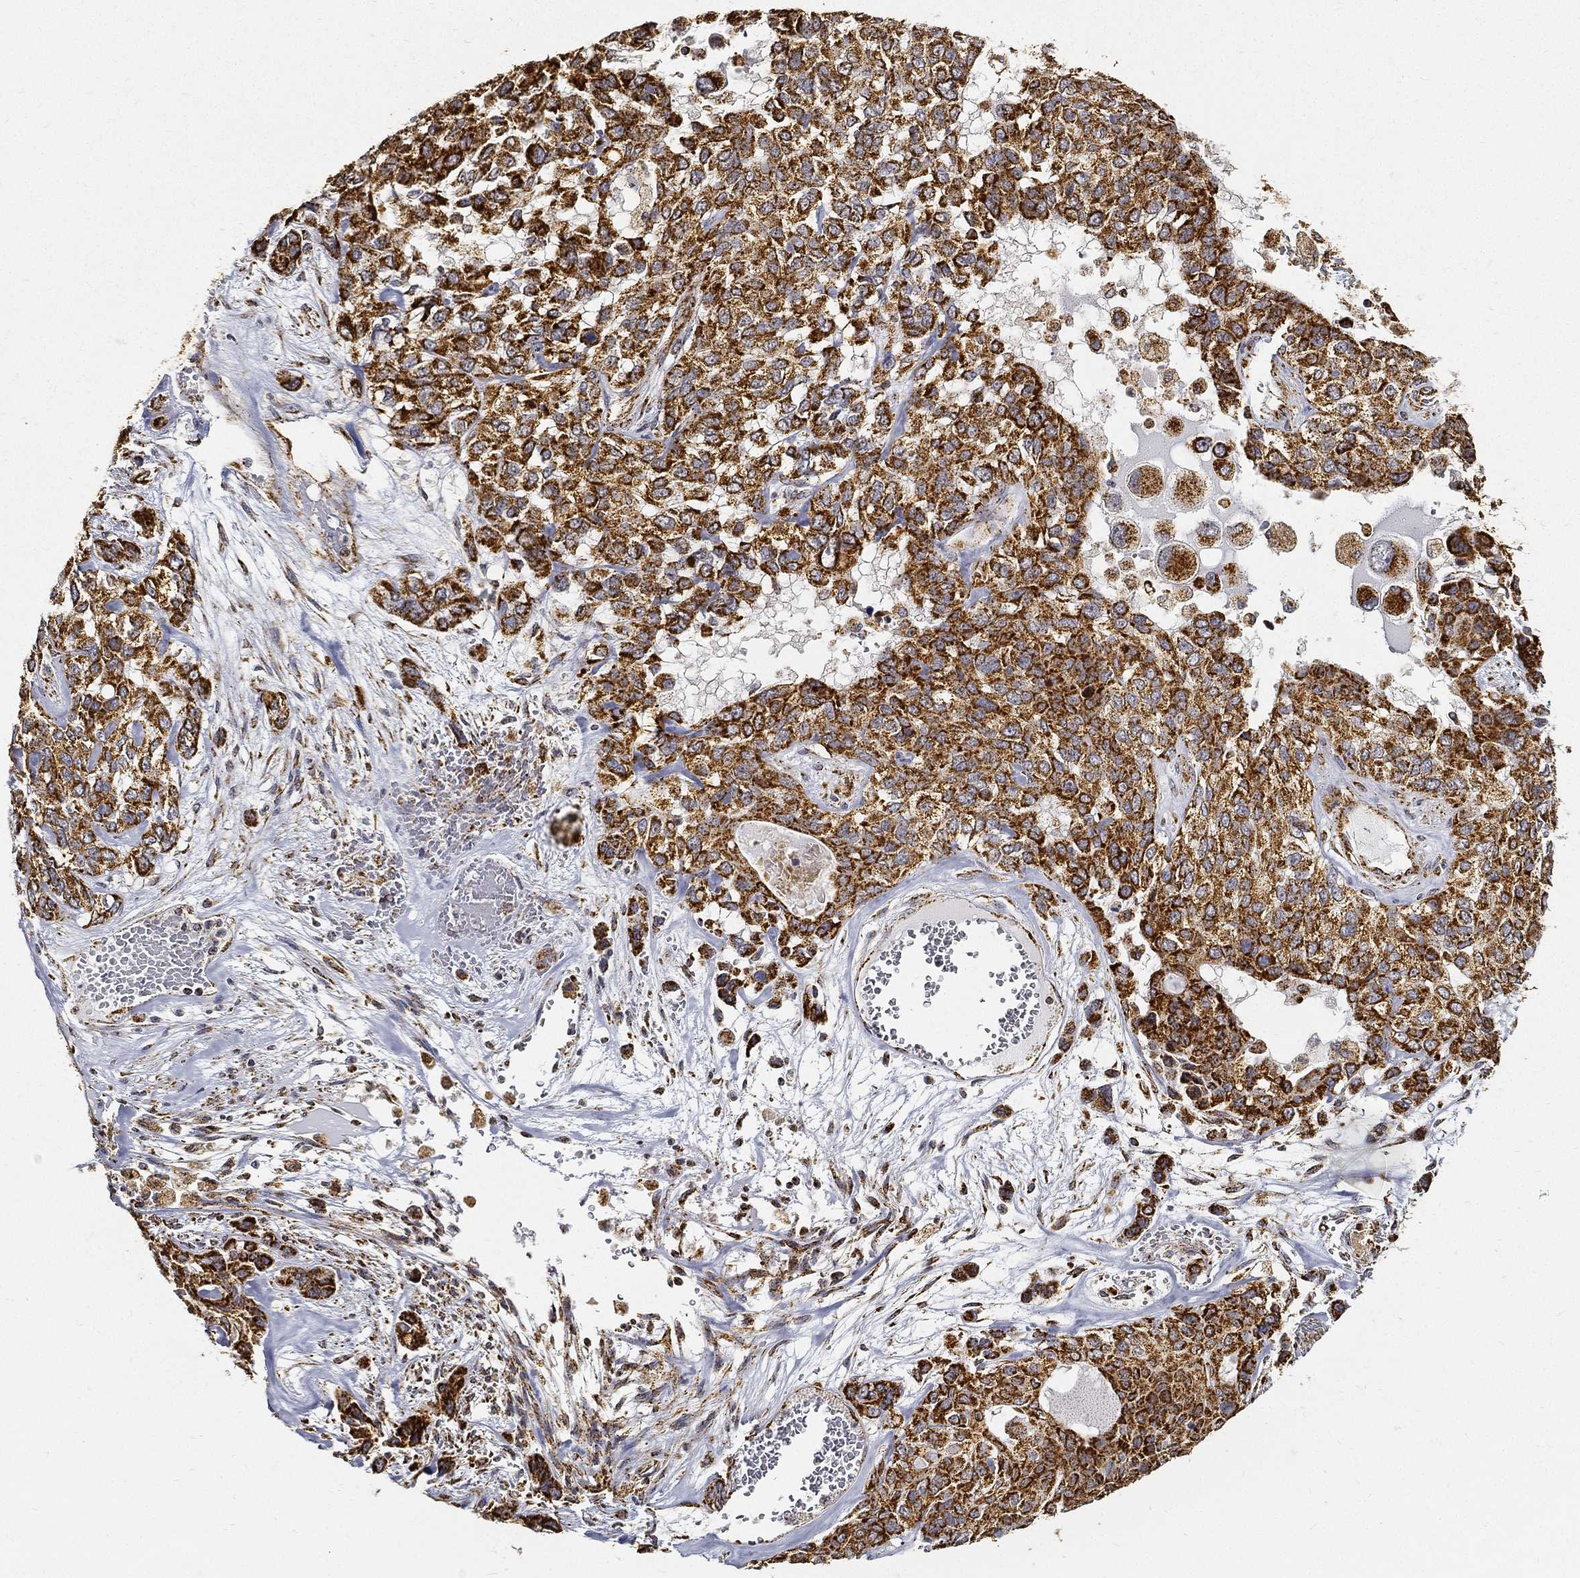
{"staining": {"intensity": "strong", "quantity": ">75%", "location": "cytoplasmic/membranous"}, "tissue": "lung cancer", "cell_type": "Tumor cells", "image_type": "cancer", "snomed": [{"axis": "morphology", "description": "Squamous cell carcinoma, NOS"}, {"axis": "topography", "description": "Lung"}], "caption": "High-magnification brightfield microscopy of squamous cell carcinoma (lung) stained with DAB (3,3'-diaminobenzidine) (brown) and counterstained with hematoxylin (blue). tumor cells exhibit strong cytoplasmic/membranous positivity is present in about>75% of cells.", "gene": "NDUFAB1", "patient": {"sex": "female", "age": 70}}